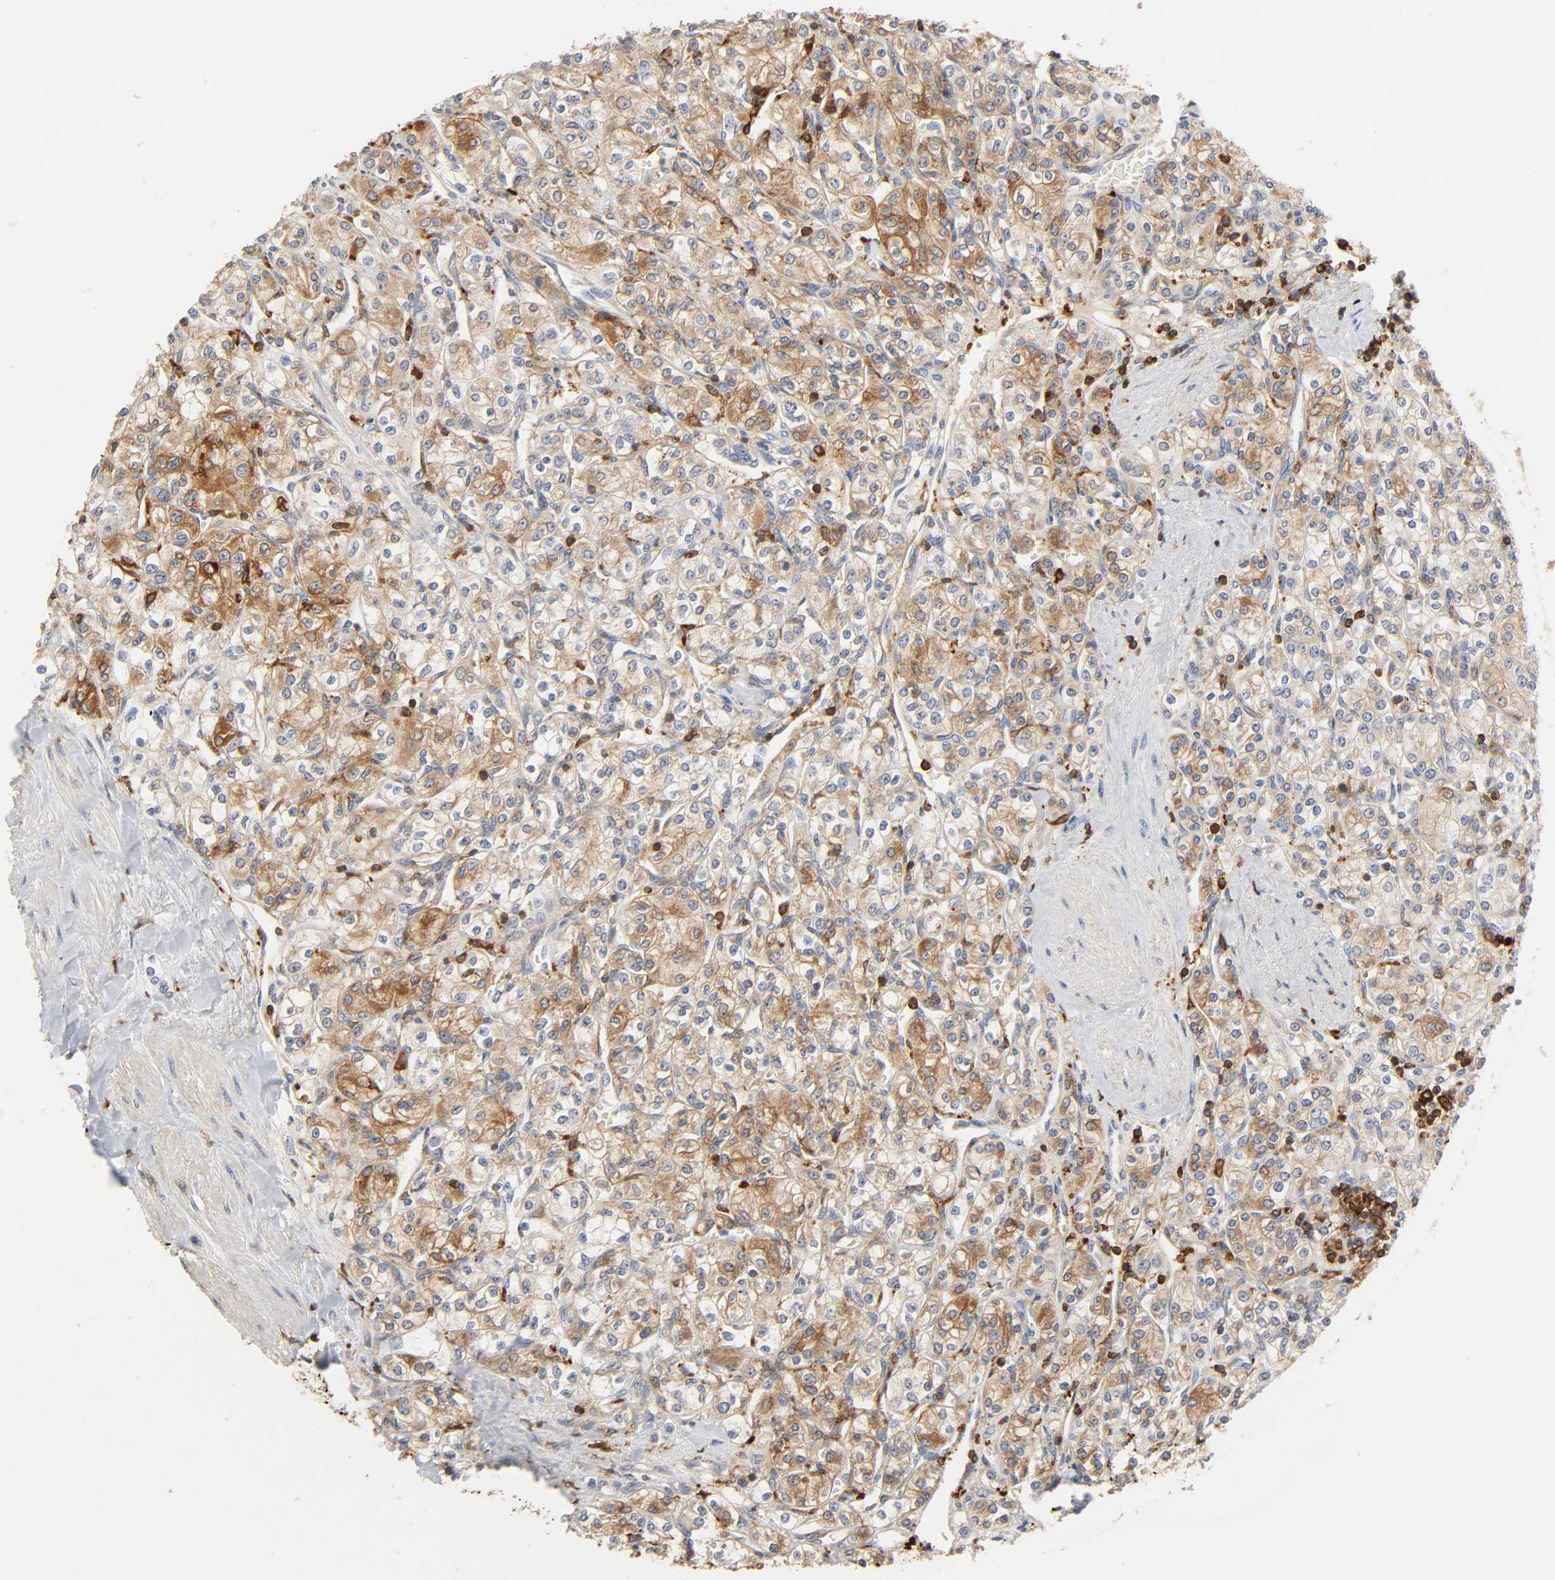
{"staining": {"intensity": "moderate", "quantity": ">75%", "location": "cytoplasmic/membranous"}, "tissue": "renal cancer", "cell_type": "Tumor cells", "image_type": "cancer", "snomed": [{"axis": "morphology", "description": "Adenocarcinoma, NOS"}, {"axis": "topography", "description": "Kidney"}], "caption": "Moderate cytoplasmic/membranous positivity is identified in approximately >75% of tumor cells in adenocarcinoma (renal). The protein is shown in brown color, while the nuclei are stained blue.", "gene": "BIN1", "patient": {"sex": "male", "age": 77}}